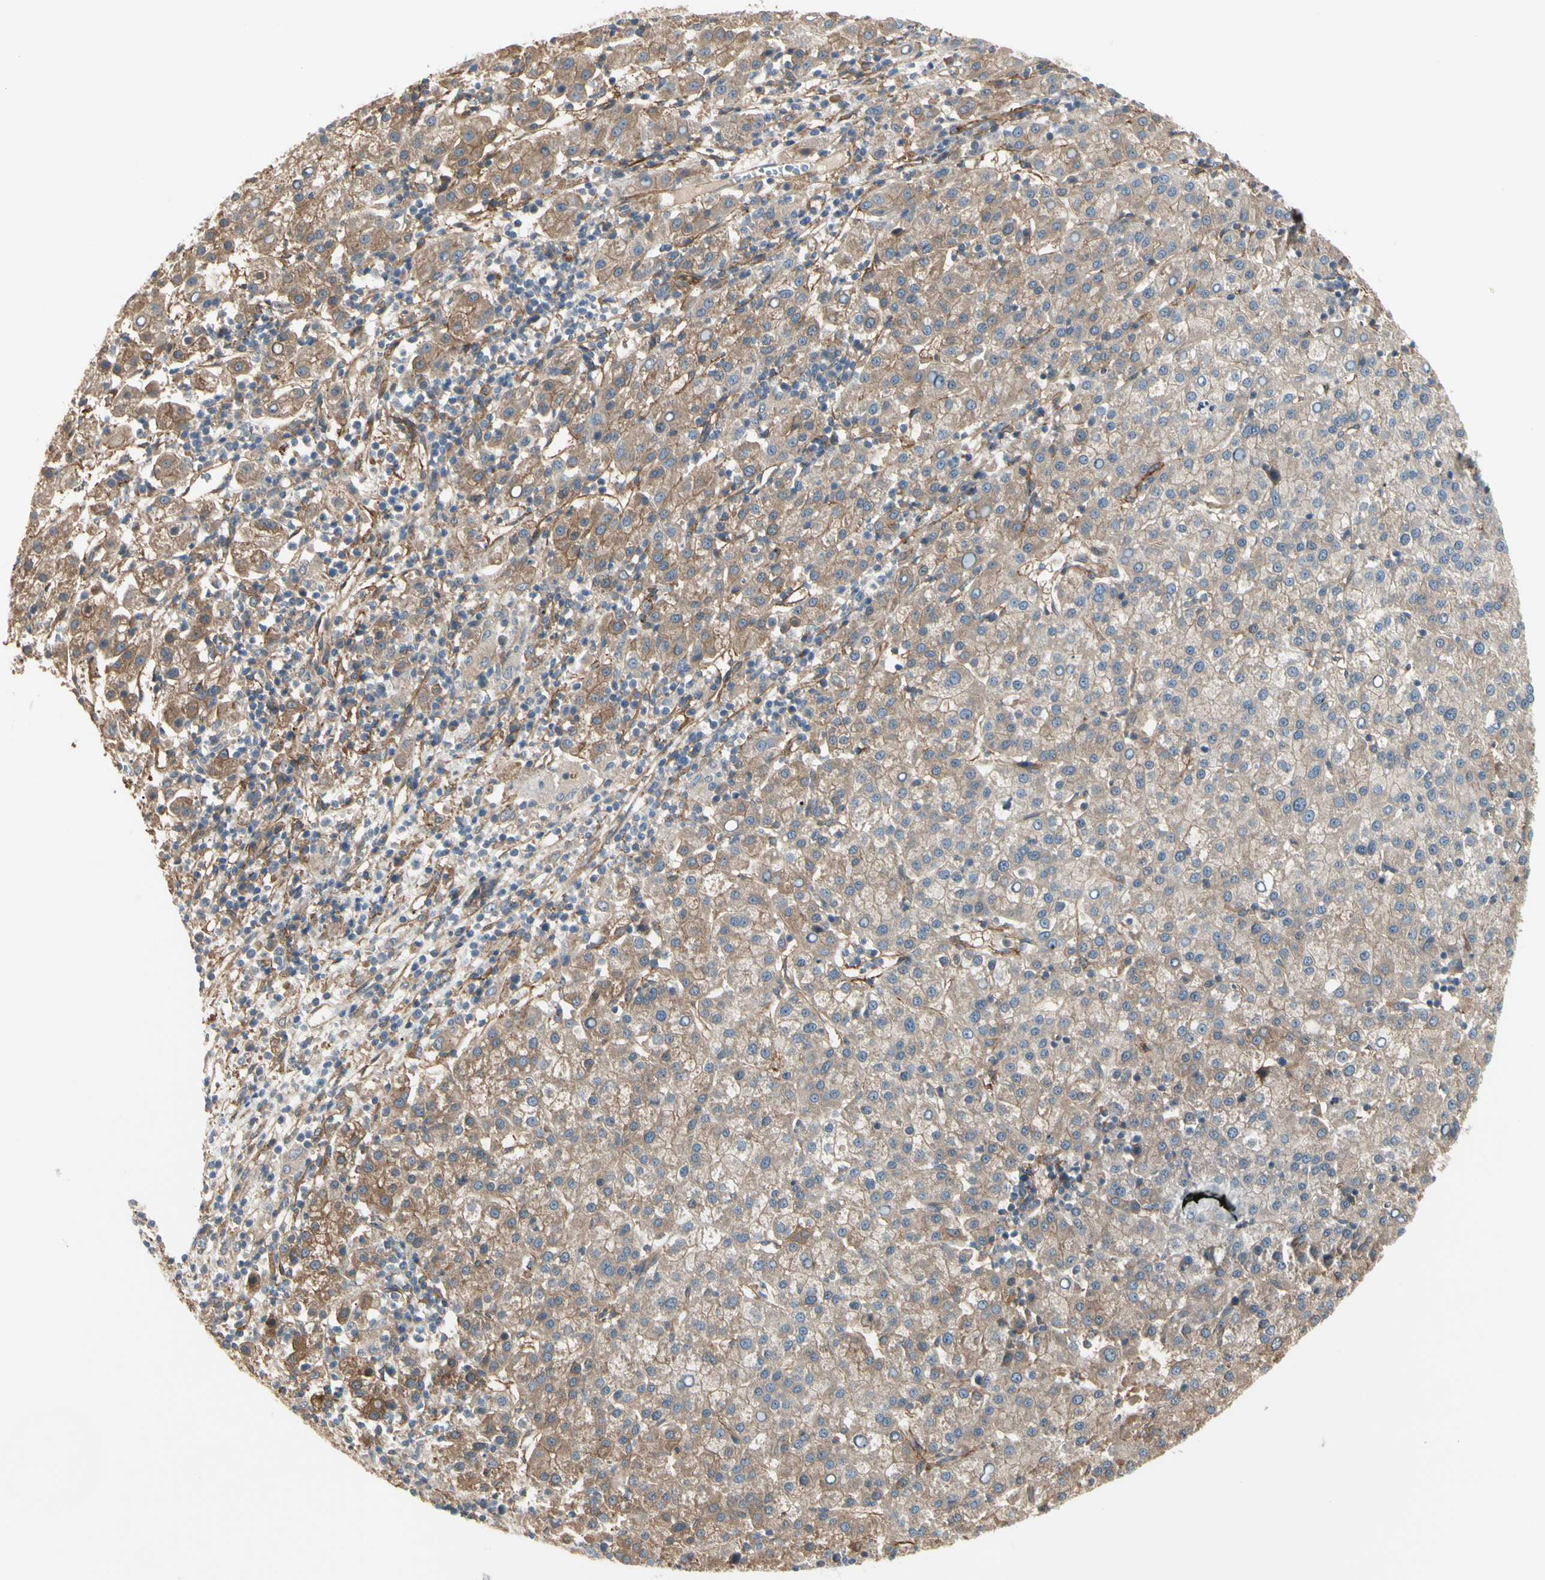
{"staining": {"intensity": "moderate", "quantity": ">75%", "location": "cytoplasmic/membranous"}, "tissue": "liver cancer", "cell_type": "Tumor cells", "image_type": "cancer", "snomed": [{"axis": "morphology", "description": "Carcinoma, Hepatocellular, NOS"}, {"axis": "topography", "description": "Liver"}], "caption": "The histopathology image displays a brown stain indicating the presence of a protein in the cytoplasmic/membranous of tumor cells in liver cancer.", "gene": "F2R", "patient": {"sex": "female", "age": 58}}